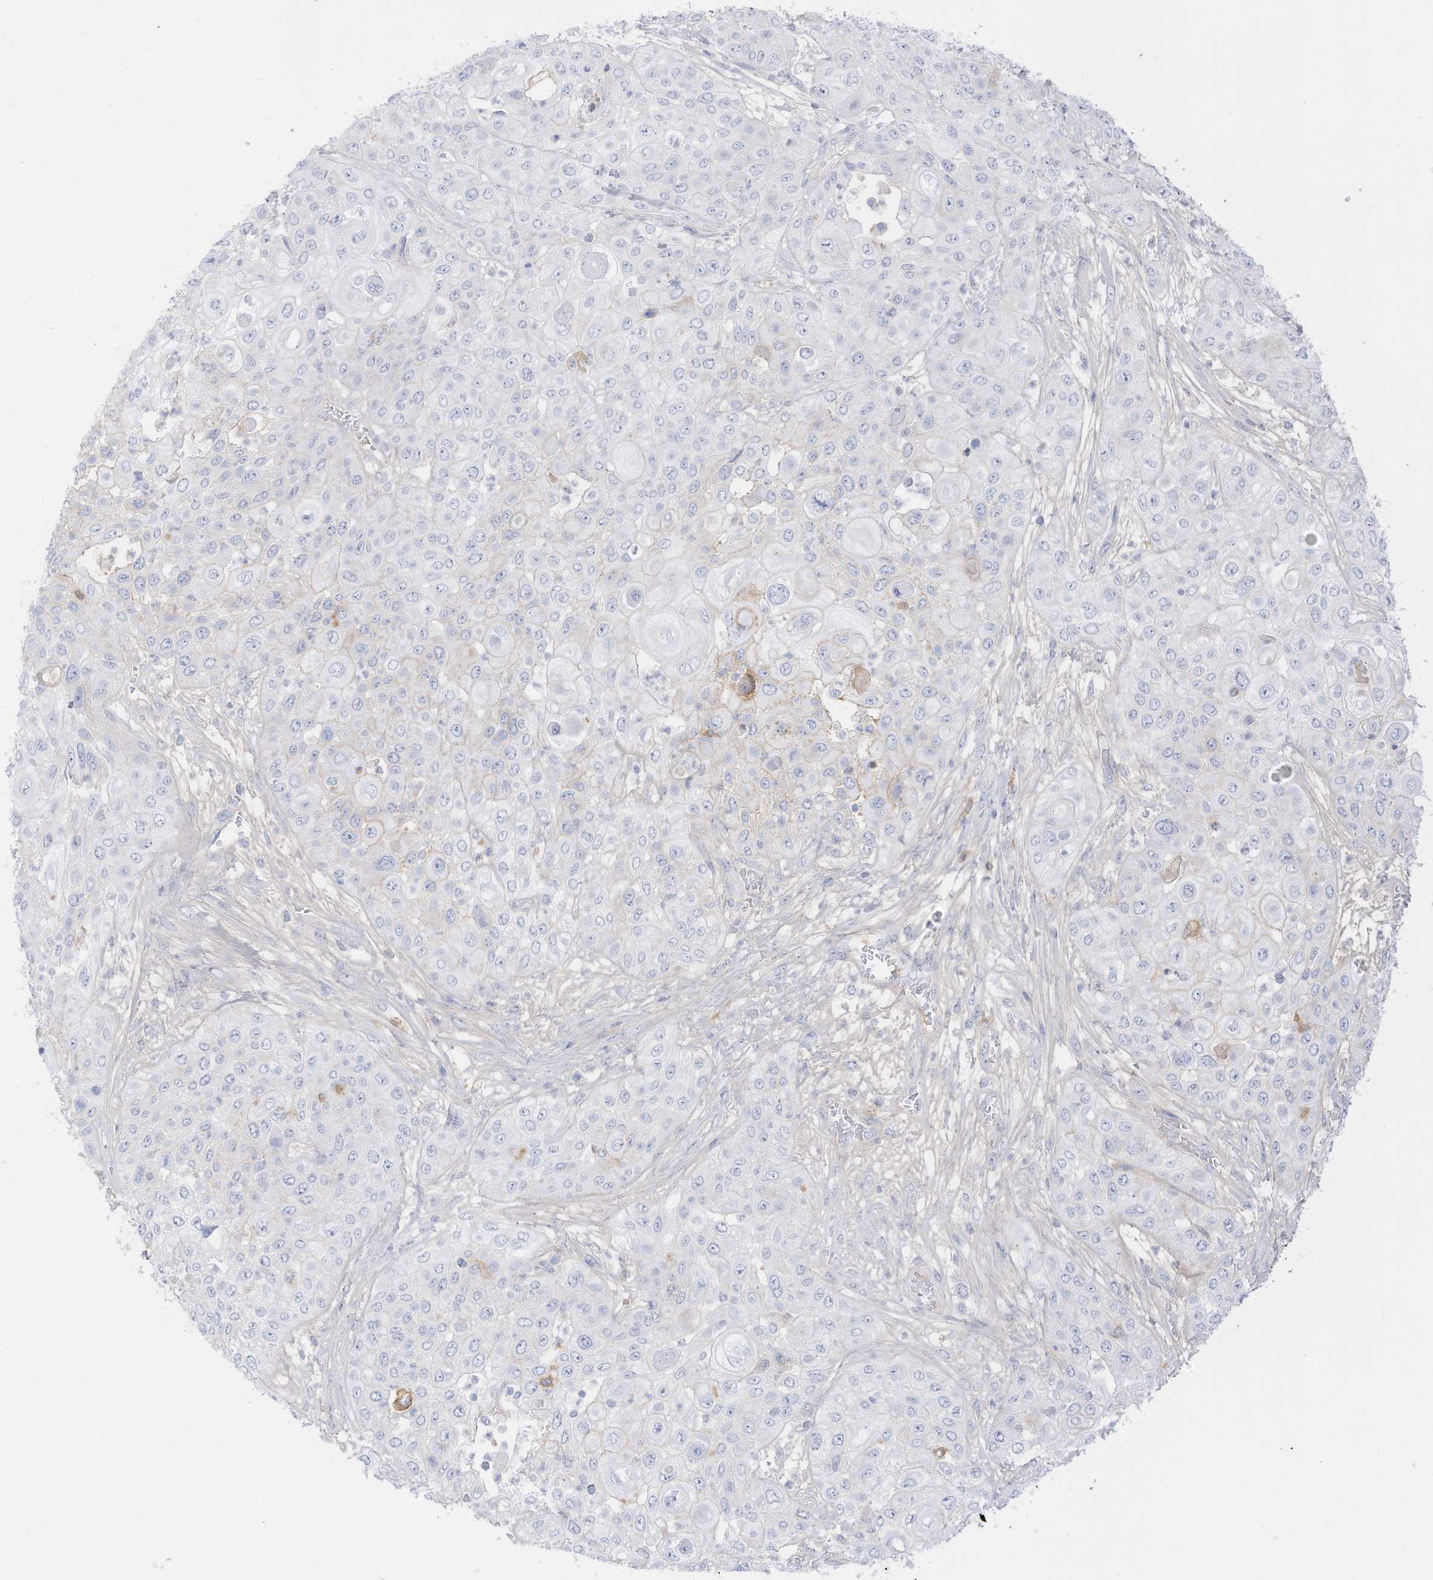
{"staining": {"intensity": "negative", "quantity": "none", "location": "none"}, "tissue": "urothelial cancer", "cell_type": "Tumor cells", "image_type": "cancer", "snomed": [{"axis": "morphology", "description": "Urothelial carcinoma, High grade"}, {"axis": "topography", "description": "Urinary bladder"}], "caption": "Tumor cells show no significant positivity in urothelial cancer.", "gene": "HSD17B13", "patient": {"sex": "female", "age": 79}}